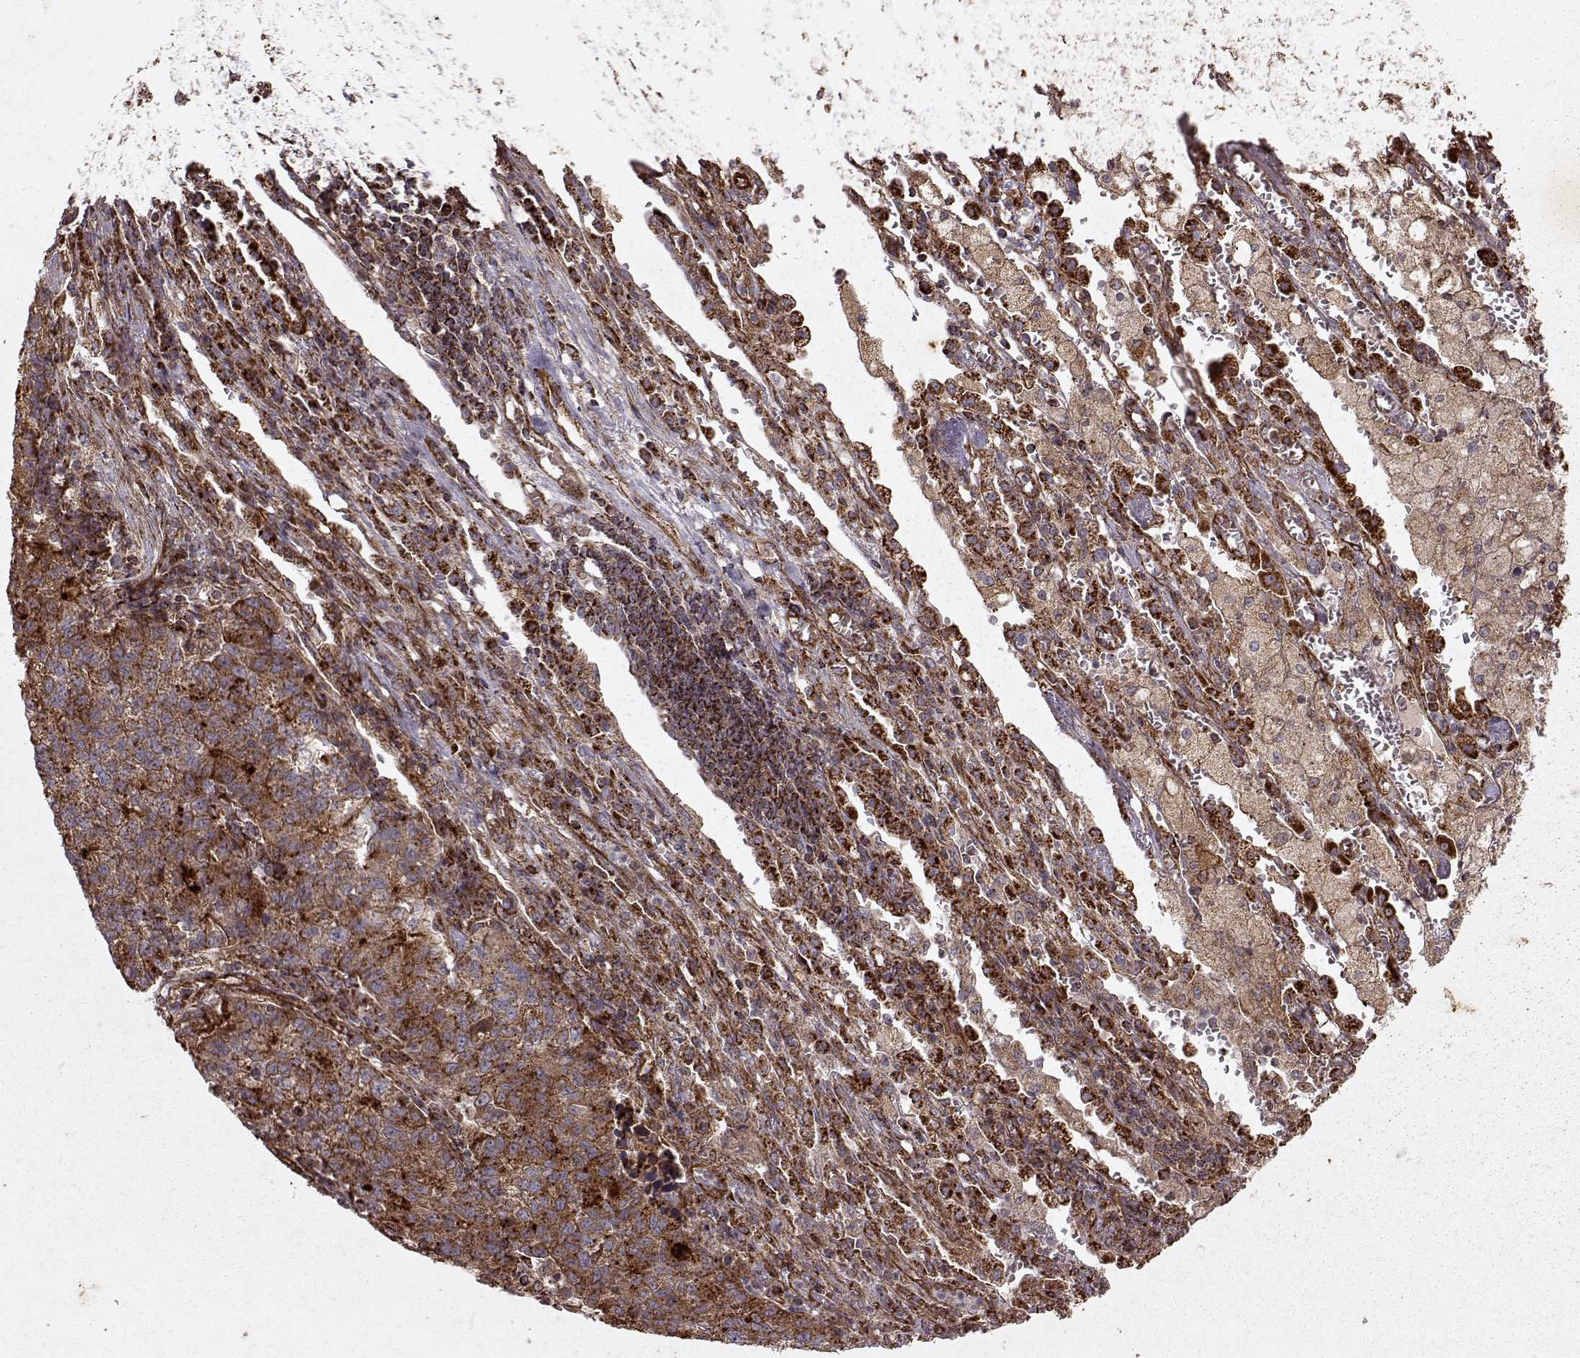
{"staining": {"intensity": "moderate", "quantity": "25%-75%", "location": "cytoplasmic/membranous"}, "tissue": "lung cancer", "cell_type": "Tumor cells", "image_type": "cancer", "snomed": [{"axis": "morphology", "description": "Adenocarcinoma, NOS"}, {"axis": "topography", "description": "Lung"}], "caption": "There is medium levels of moderate cytoplasmic/membranous expression in tumor cells of lung cancer, as demonstrated by immunohistochemical staining (brown color).", "gene": "FXN", "patient": {"sex": "male", "age": 57}}